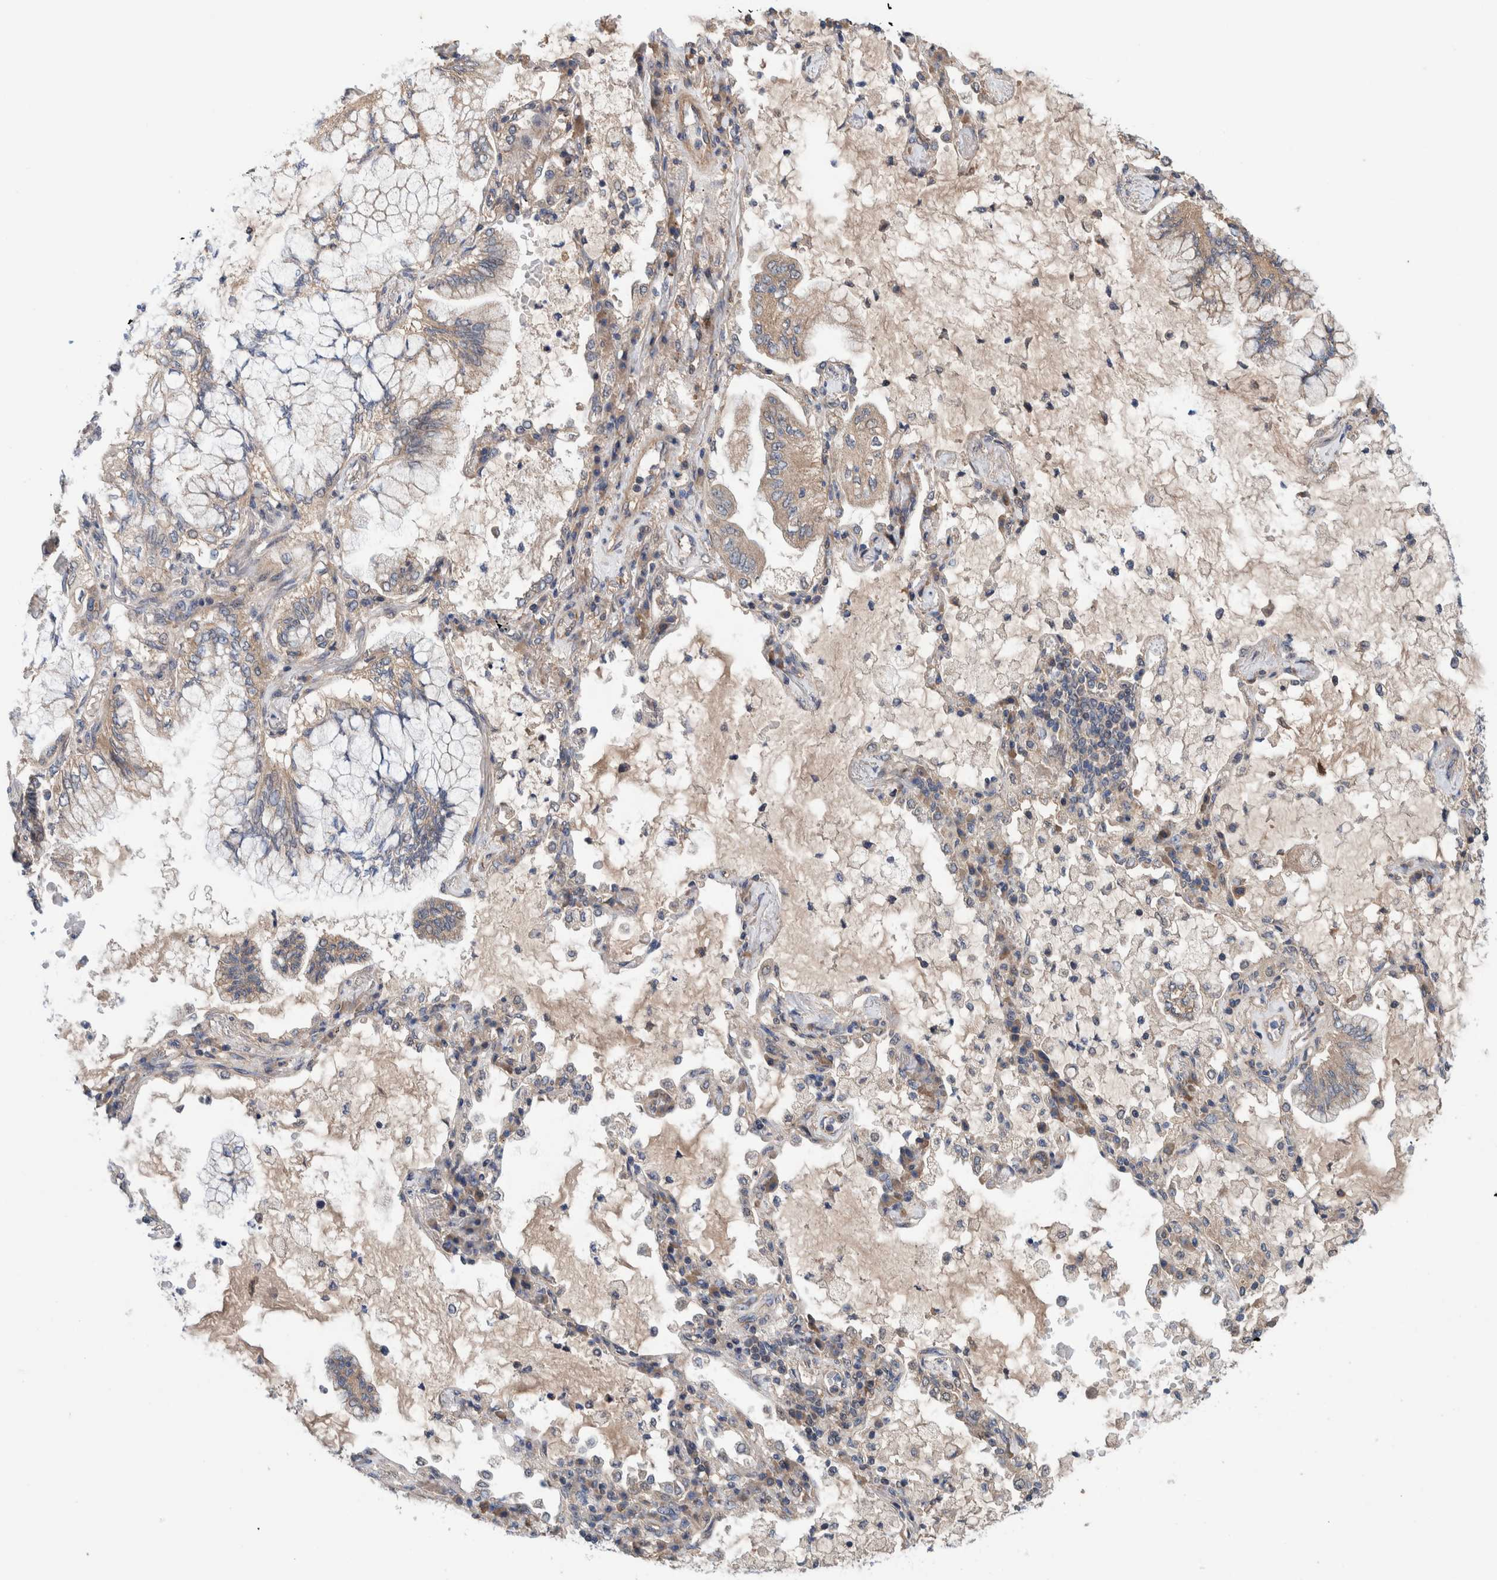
{"staining": {"intensity": "weak", "quantity": ">75%", "location": "cytoplasmic/membranous"}, "tissue": "lung cancer", "cell_type": "Tumor cells", "image_type": "cancer", "snomed": [{"axis": "morphology", "description": "Adenocarcinoma, NOS"}, {"axis": "topography", "description": "Lung"}], "caption": "Human lung cancer (adenocarcinoma) stained with a protein marker shows weak staining in tumor cells.", "gene": "PIK3R6", "patient": {"sex": "female", "age": 70}}